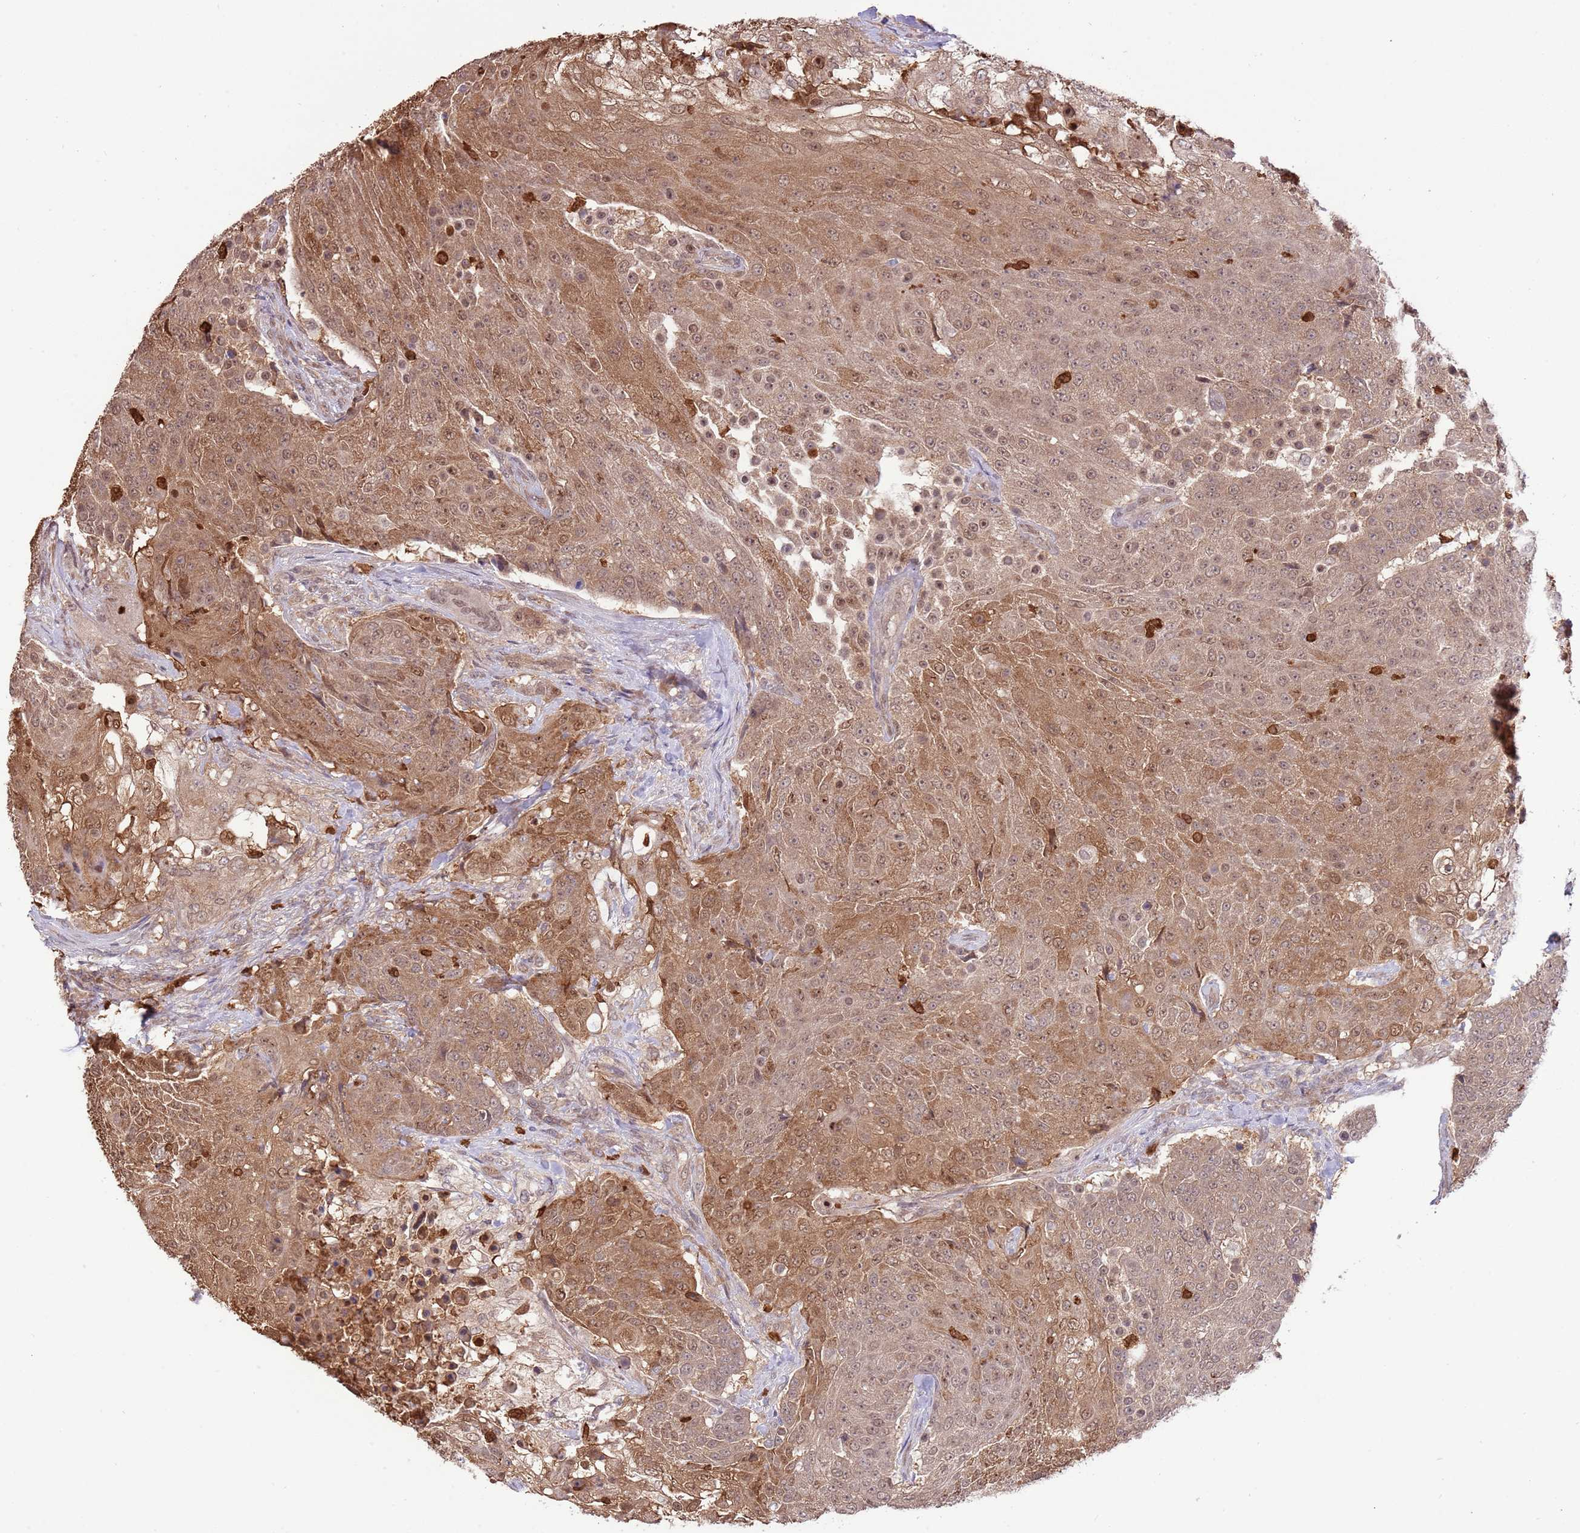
{"staining": {"intensity": "moderate", "quantity": ">75%", "location": "cytoplasmic/membranous,nuclear"}, "tissue": "urothelial cancer", "cell_type": "Tumor cells", "image_type": "cancer", "snomed": [{"axis": "morphology", "description": "Urothelial carcinoma, High grade"}, {"axis": "topography", "description": "Urinary bladder"}], "caption": "Tumor cells display medium levels of moderate cytoplasmic/membranous and nuclear positivity in approximately >75% of cells in urothelial cancer.", "gene": "AMIGO1", "patient": {"sex": "female", "age": 63}}